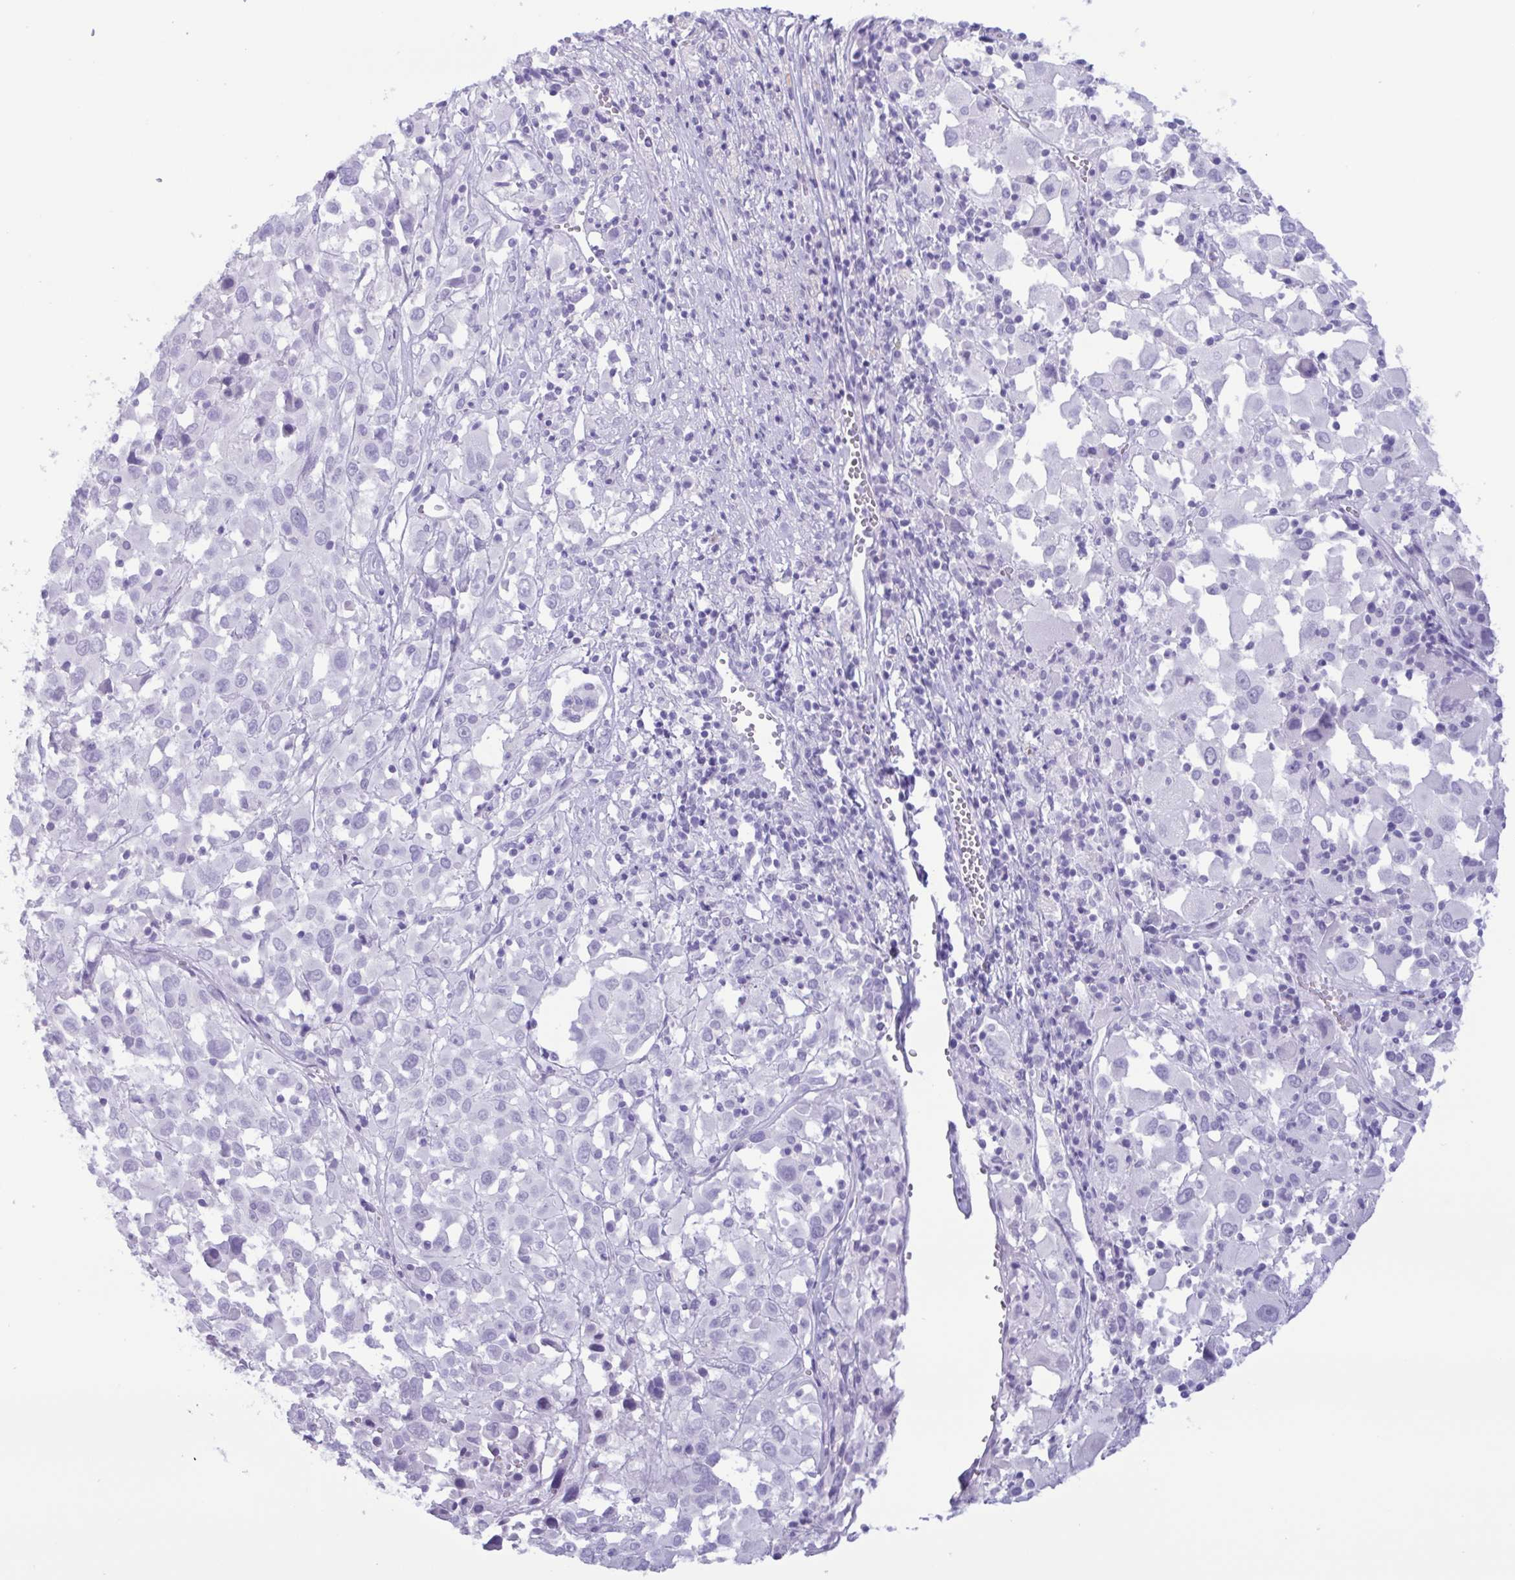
{"staining": {"intensity": "negative", "quantity": "none", "location": "none"}, "tissue": "melanoma", "cell_type": "Tumor cells", "image_type": "cancer", "snomed": [{"axis": "morphology", "description": "Malignant melanoma, Metastatic site"}, {"axis": "topography", "description": "Soft tissue"}], "caption": "IHC image of neoplastic tissue: melanoma stained with DAB exhibits no significant protein staining in tumor cells.", "gene": "LTF", "patient": {"sex": "male", "age": 50}}